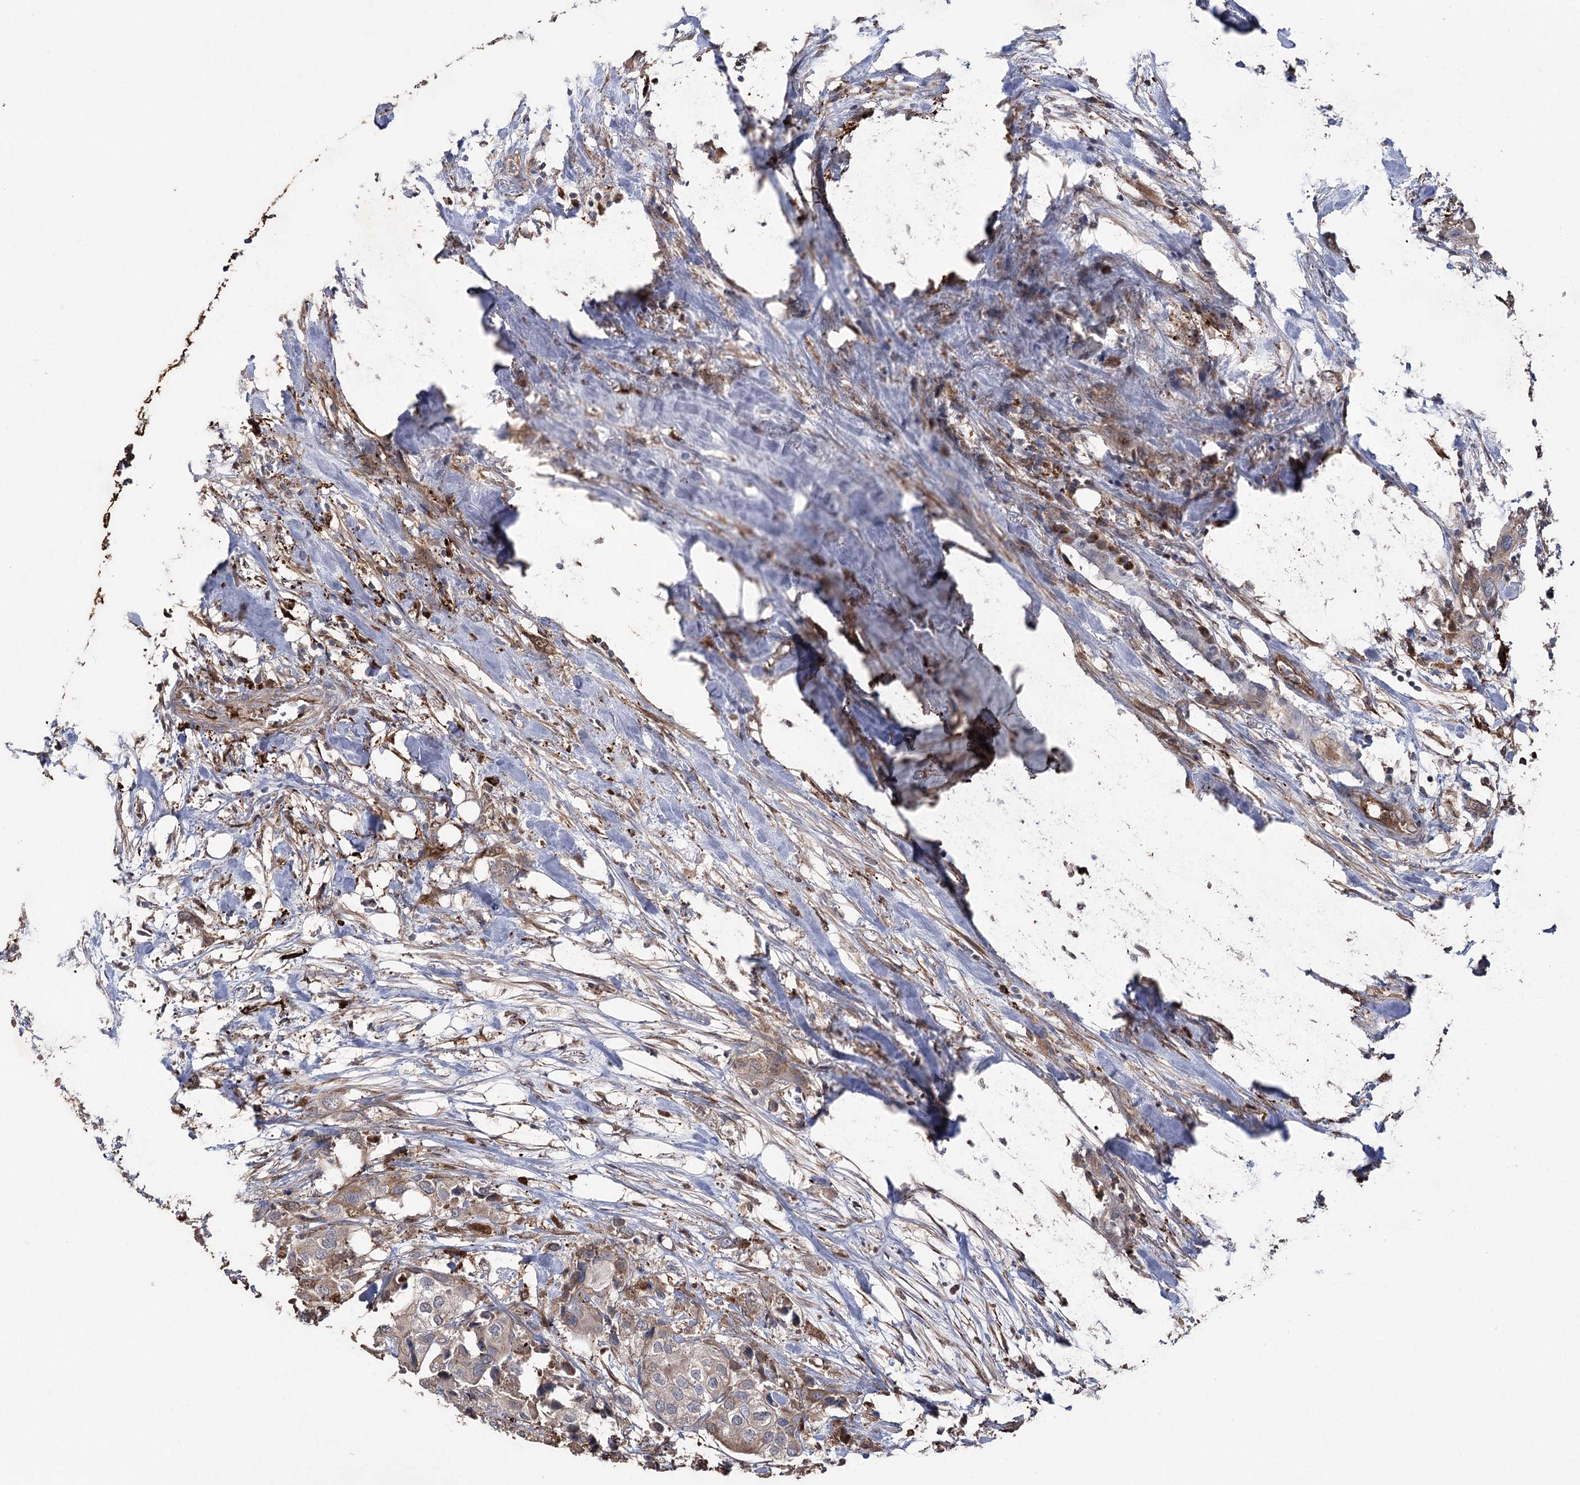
{"staining": {"intensity": "weak", "quantity": "<25%", "location": "cytoplasmic/membranous"}, "tissue": "urothelial cancer", "cell_type": "Tumor cells", "image_type": "cancer", "snomed": [{"axis": "morphology", "description": "Urothelial carcinoma, High grade"}, {"axis": "topography", "description": "Urinary bladder"}], "caption": "Immunohistochemistry of human urothelial cancer reveals no expression in tumor cells. (DAB (3,3'-diaminobenzidine) immunohistochemistry (IHC) visualized using brightfield microscopy, high magnification).", "gene": "OTUD1", "patient": {"sex": "male", "age": 64}}